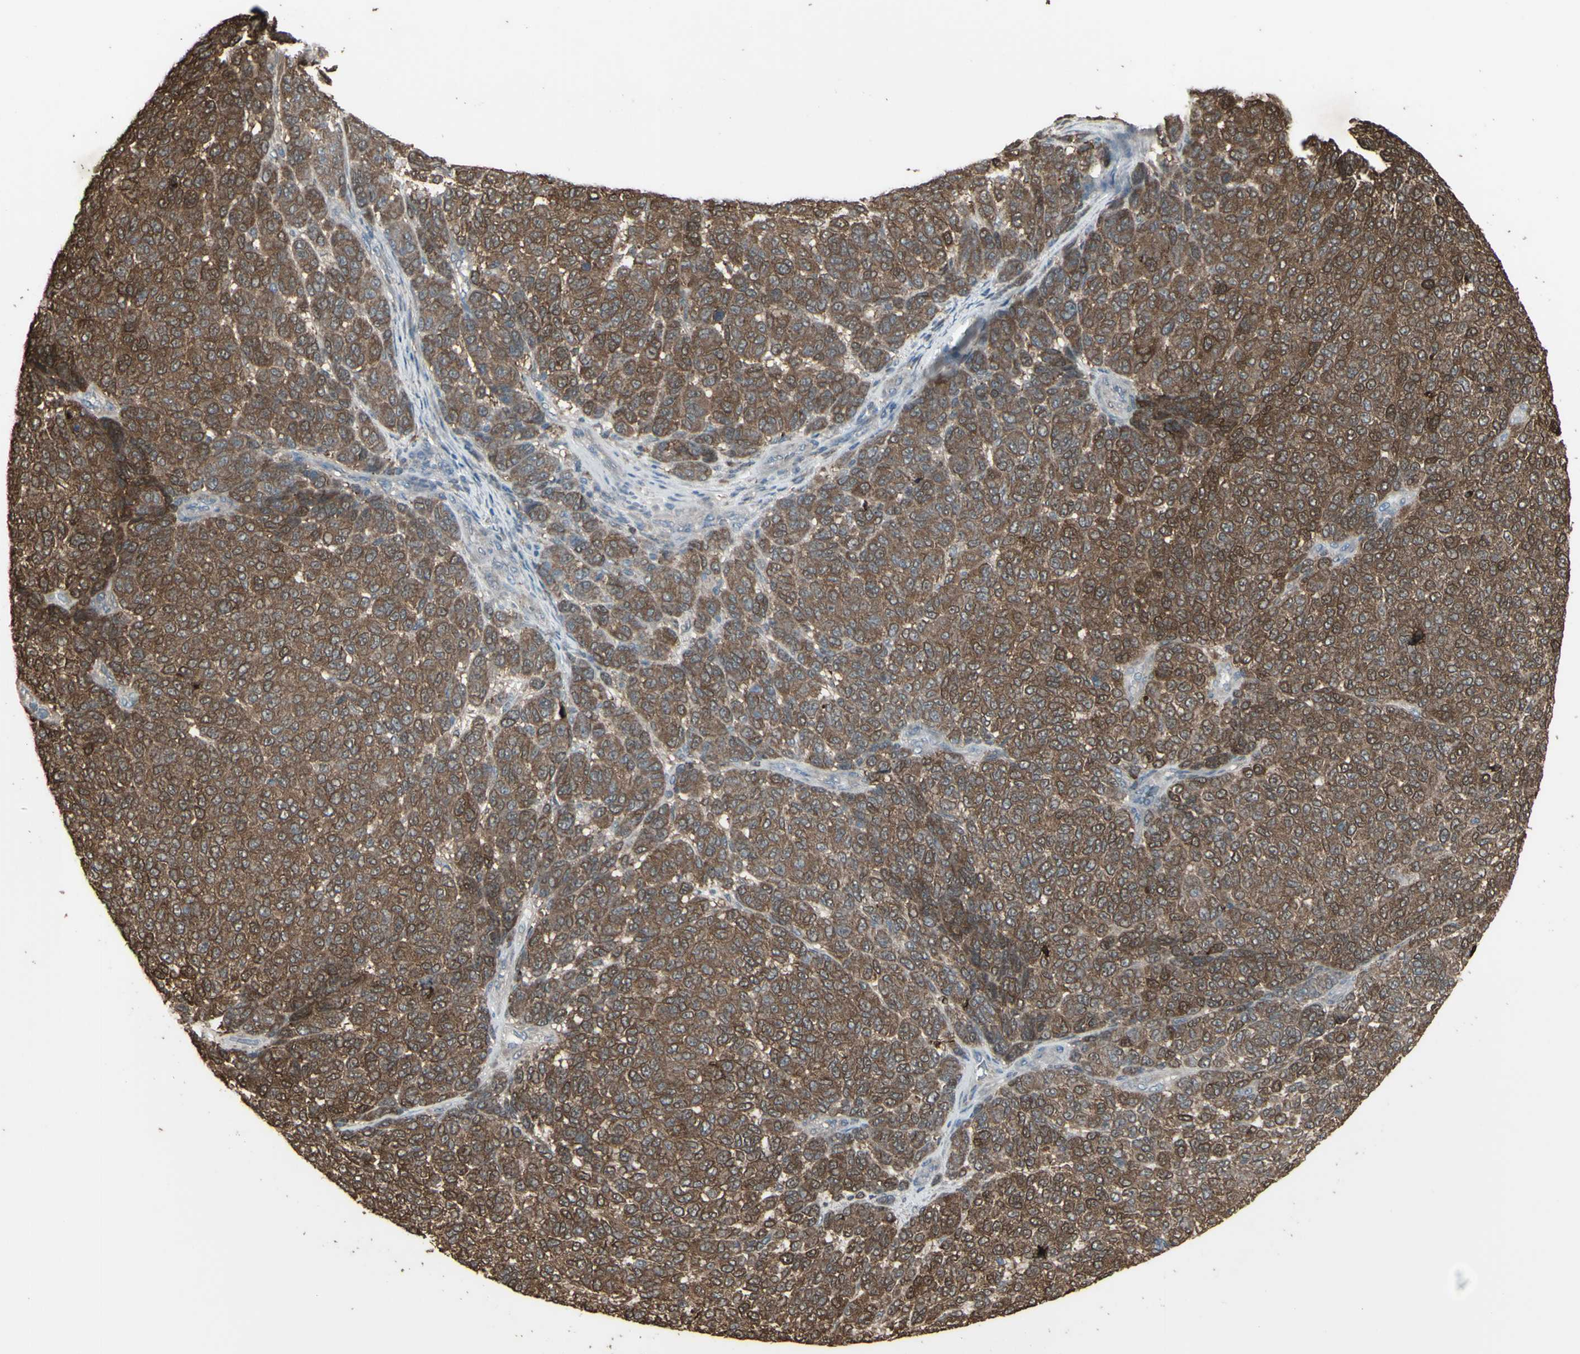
{"staining": {"intensity": "moderate", "quantity": ">75%", "location": "cytoplasmic/membranous"}, "tissue": "melanoma", "cell_type": "Tumor cells", "image_type": "cancer", "snomed": [{"axis": "morphology", "description": "Malignant melanoma, NOS"}, {"axis": "topography", "description": "Skin"}], "caption": "This is a micrograph of immunohistochemistry (IHC) staining of malignant melanoma, which shows moderate positivity in the cytoplasmic/membranous of tumor cells.", "gene": "SMO", "patient": {"sex": "male", "age": 59}}